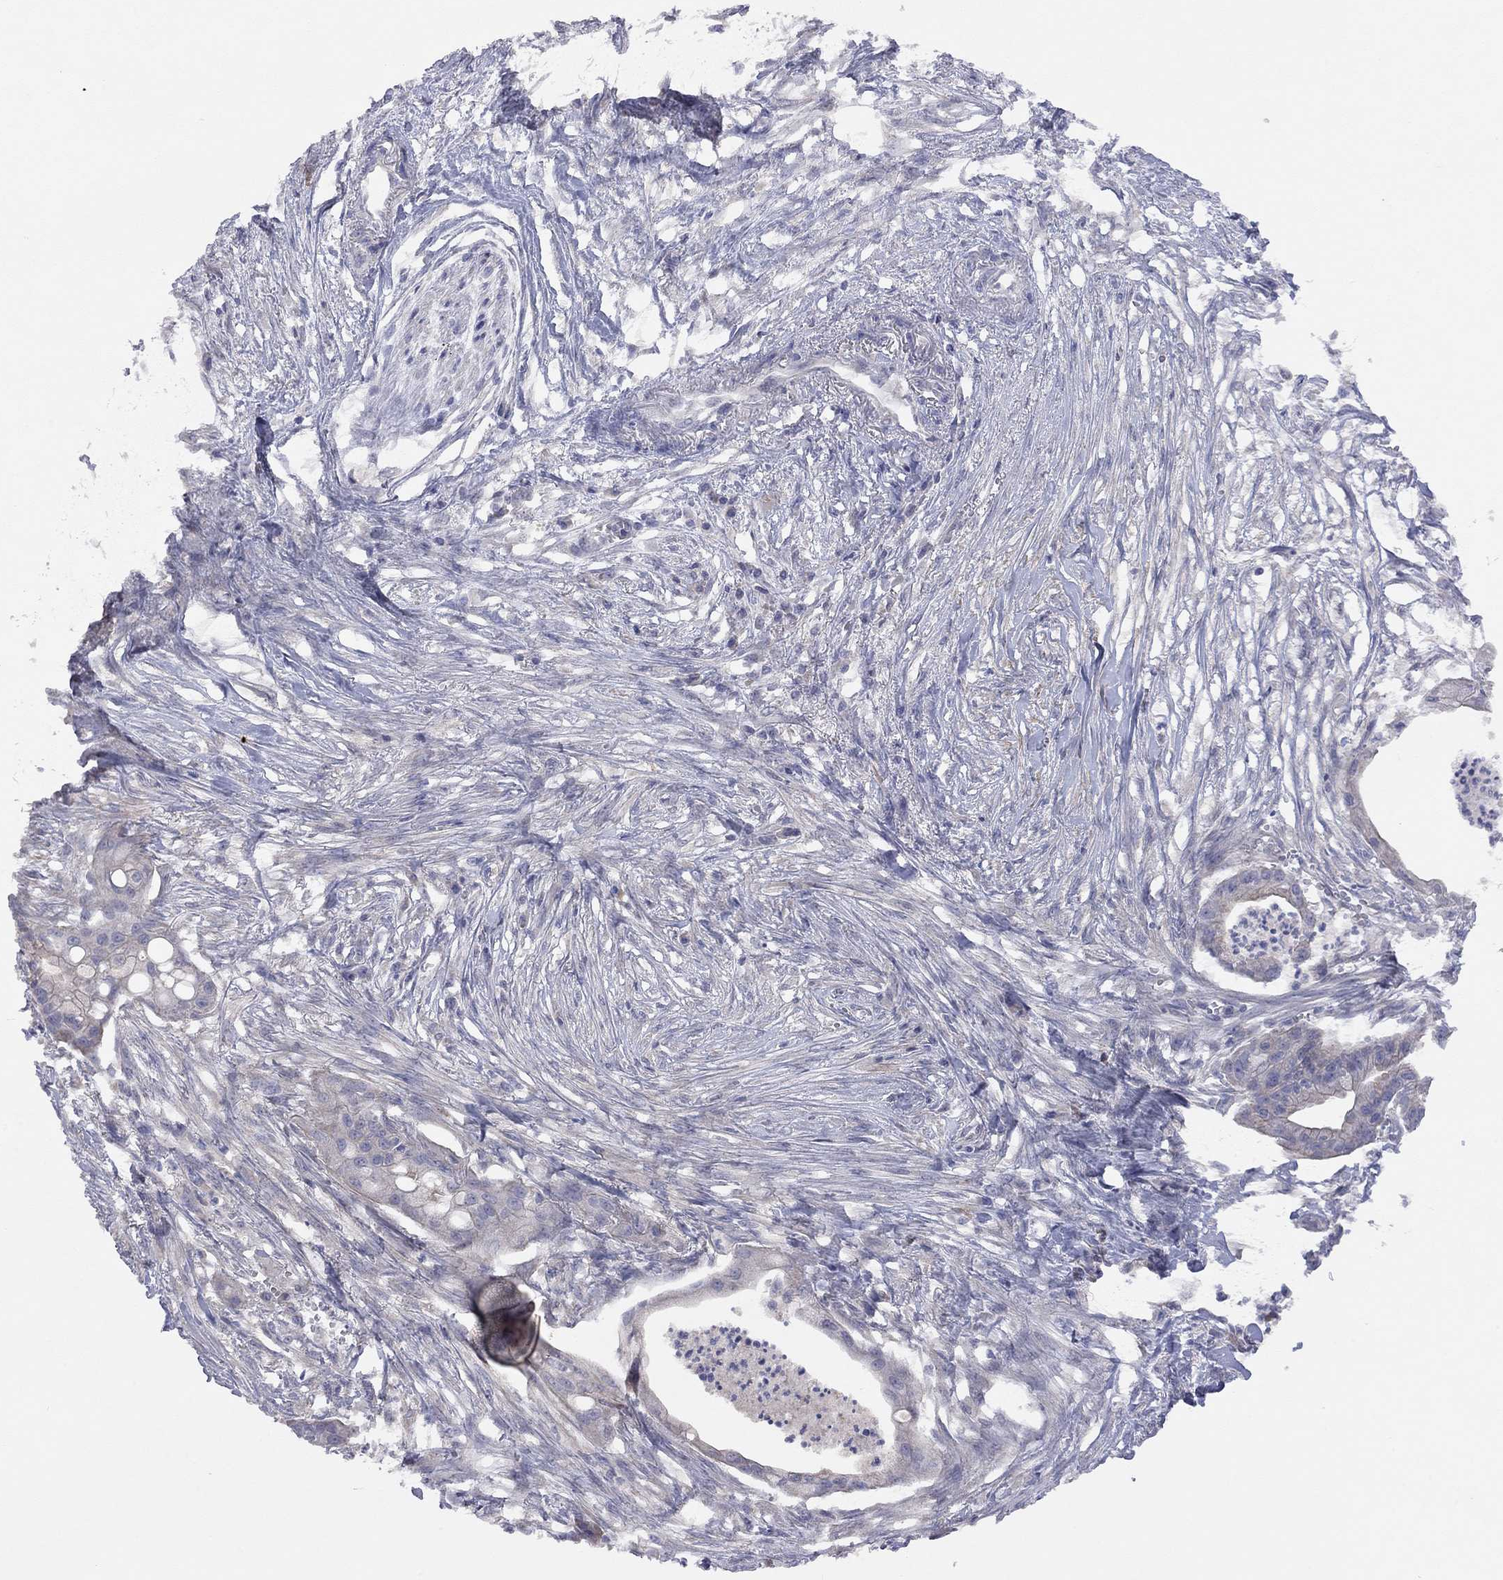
{"staining": {"intensity": "negative", "quantity": "none", "location": "none"}, "tissue": "pancreatic cancer", "cell_type": "Tumor cells", "image_type": "cancer", "snomed": [{"axis": "morphology", "description": "Normal tissue, NOS"}, {"axis": "morphology", "description": "Adenocarcinoma, NOS"}, {"axis": "topography", "description": "Pancreas"}], "caption": "The photomicrograph shows no significant positivity in tumor cells of pancreatic cancer.", "gene": "KCNB1", "patient": {"sex": "female", "age": 58}}